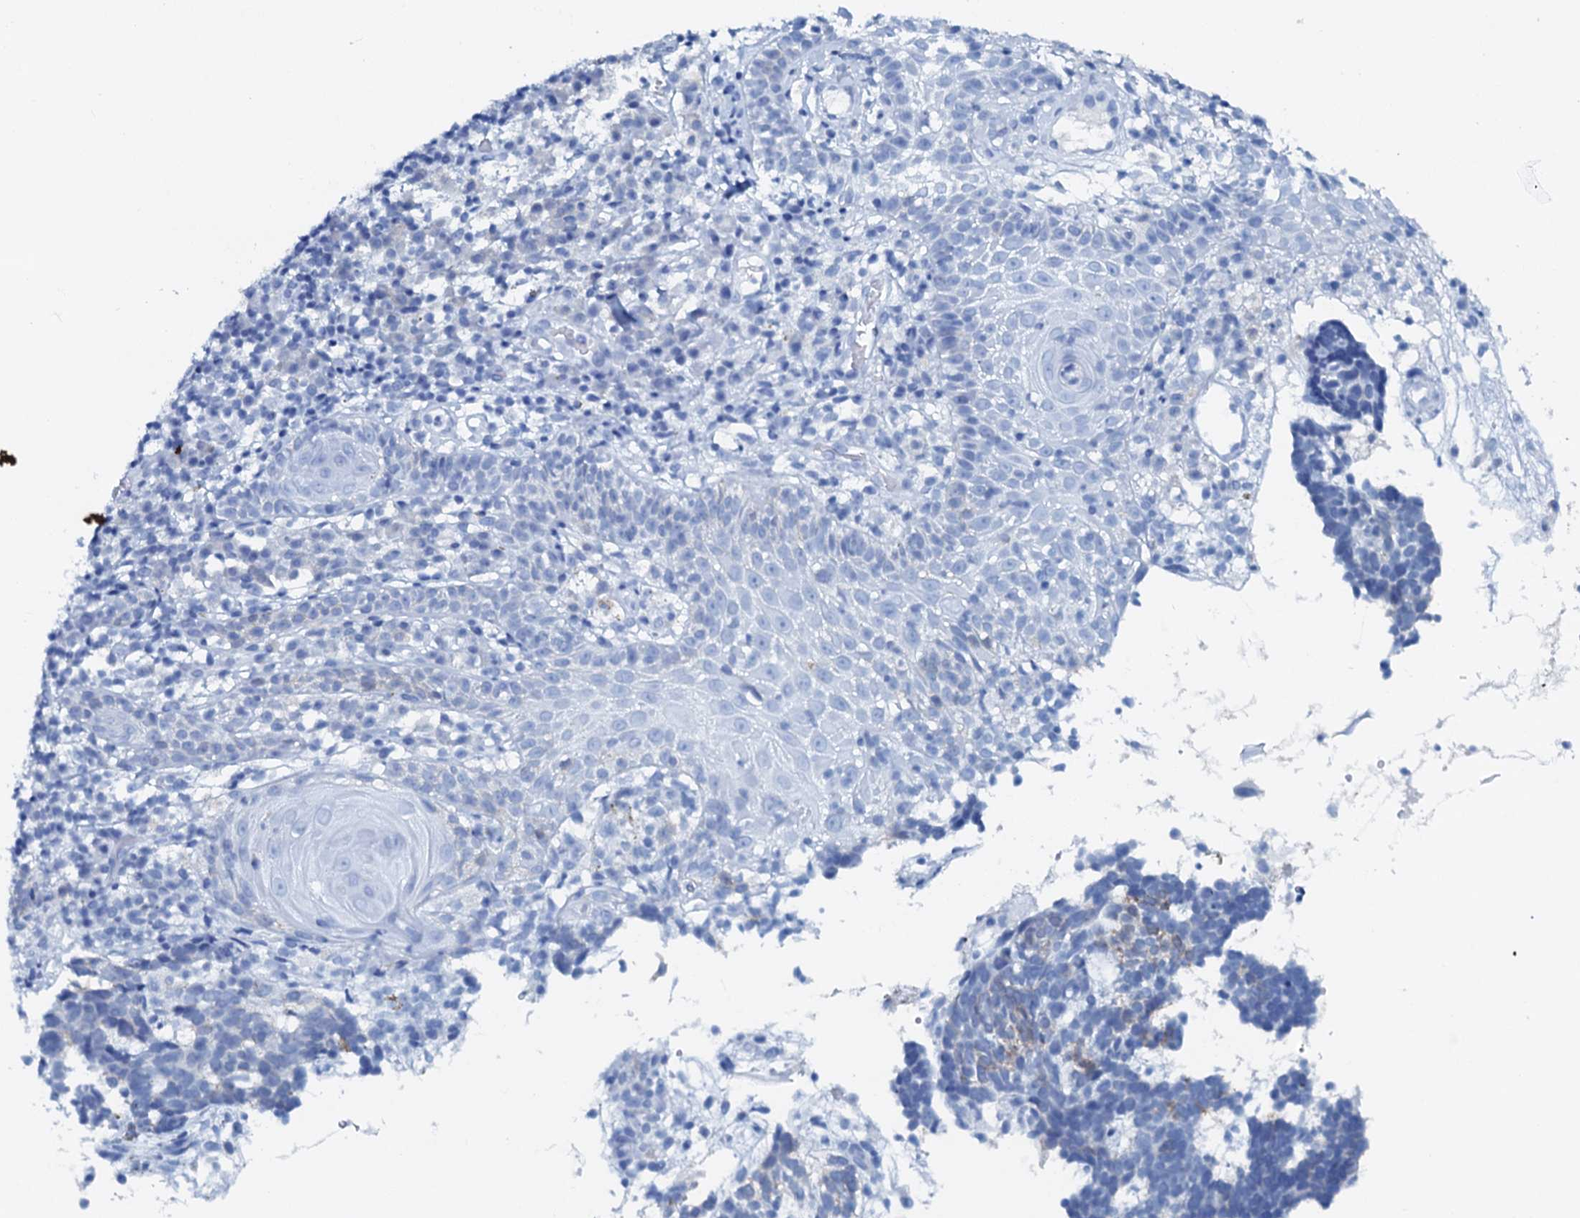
{"staining": {"intensity": "negative", "quantity": "none", "location": "none"}, "tissue": "skin cancer", "cell_type": "Tumor cells", "image_type": "cancer", "snomed": [{"axis": "morphology", "description": "Basal cell carcinoma"}, {"axis": "topography", "description": "Skin"}], "caption": "Tumor cells are negative for brown protein staining in skin cancer.", "gene": "AMER2", "patient": {"sex": "male", "age": 85}}